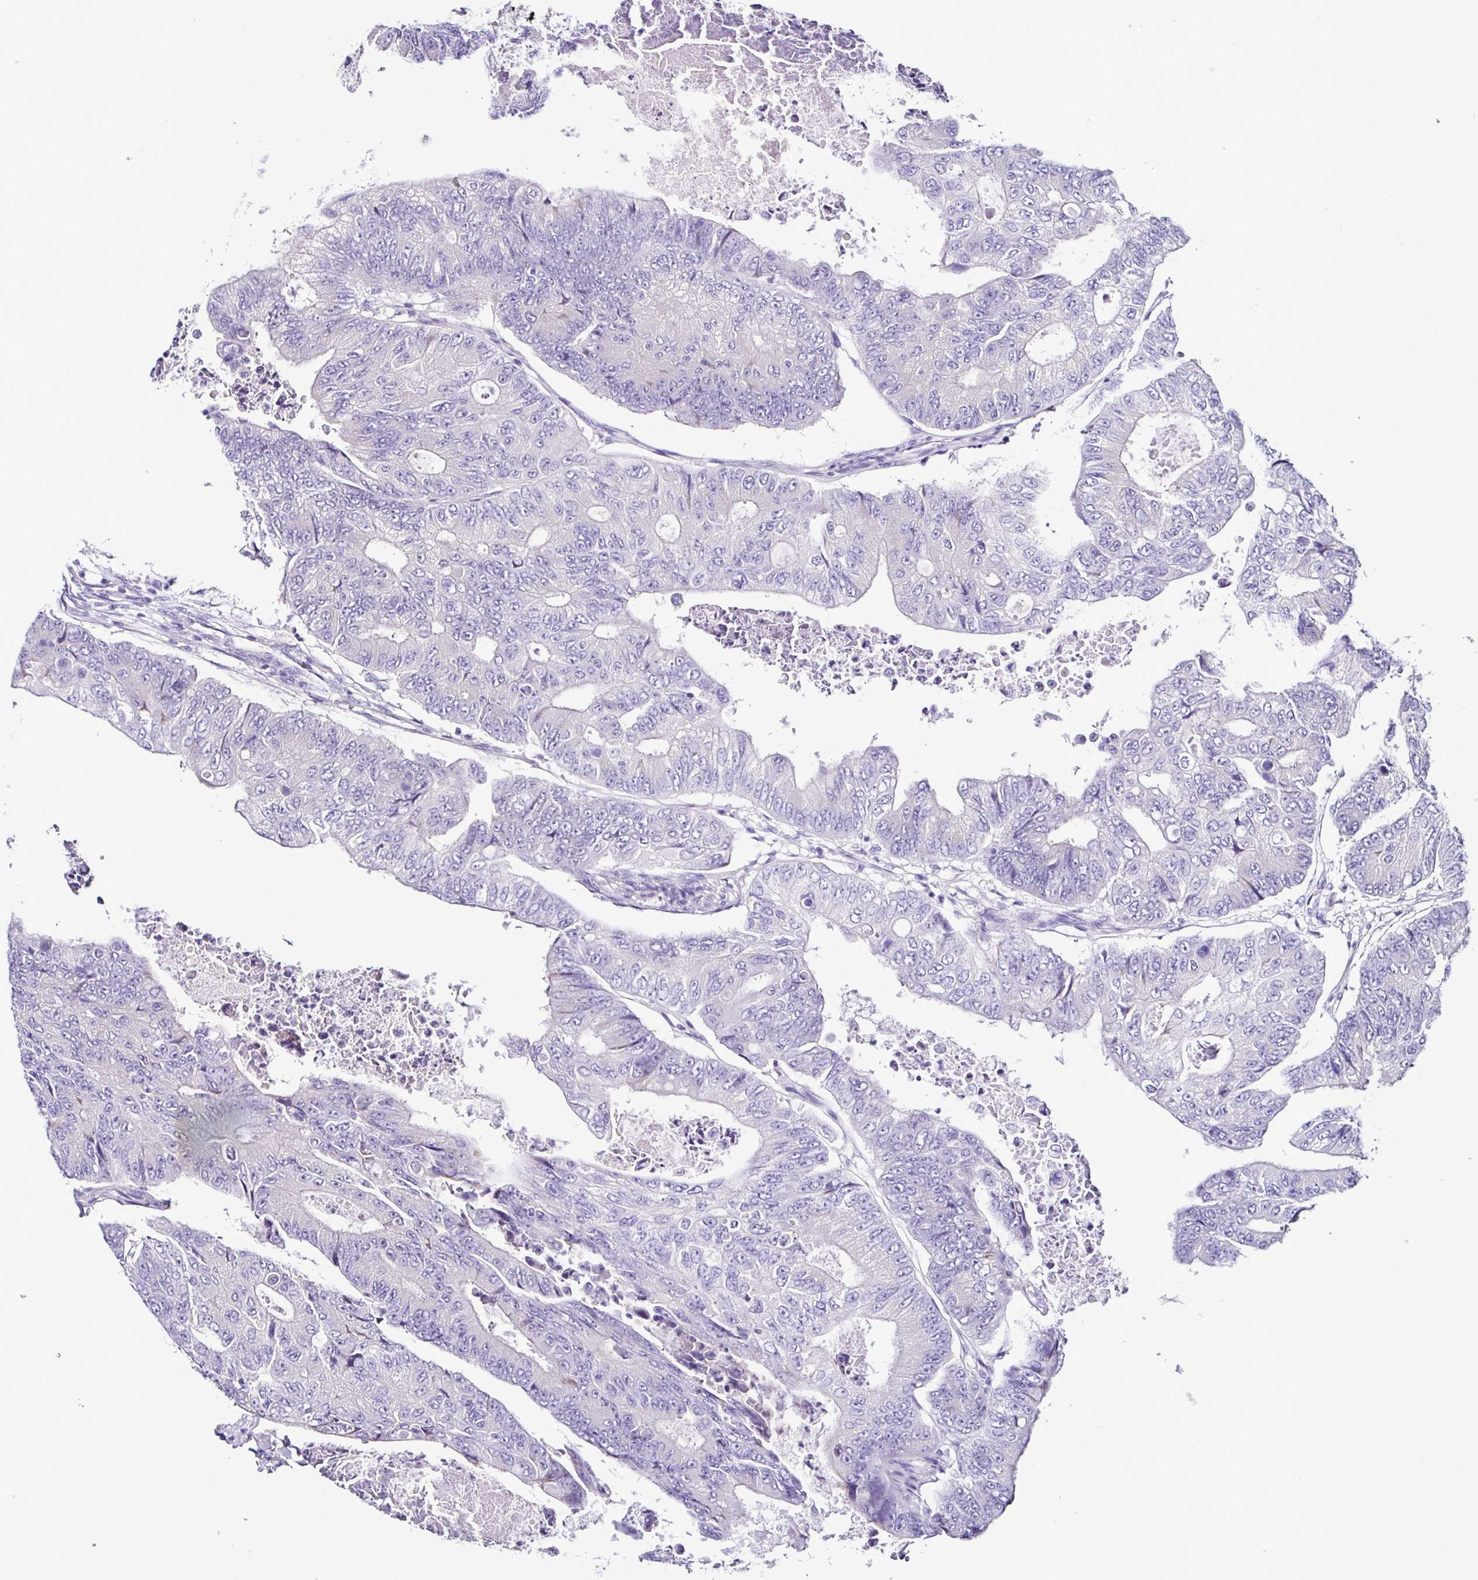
{"staining": {"intensity": "negative", "quantity": "none", "location": "none"}, "tissue": "colorectal cancer", "cell_type": "Tumor cells", "image_type": "cancer", "snomed": [{"axis": "morphology", "description": "Adenocarcinoma, NOS"}, {"axis": "topography", "description": "Colon"}], "caption": "High magnification brightfield microscopy of colorectal cancer stained with DAB (brown) and counterstained with hematoxylin (blue): tumor cells show no significant expression.", "gene": "SRL", "patient": {"sex": "female", "age": 48}}